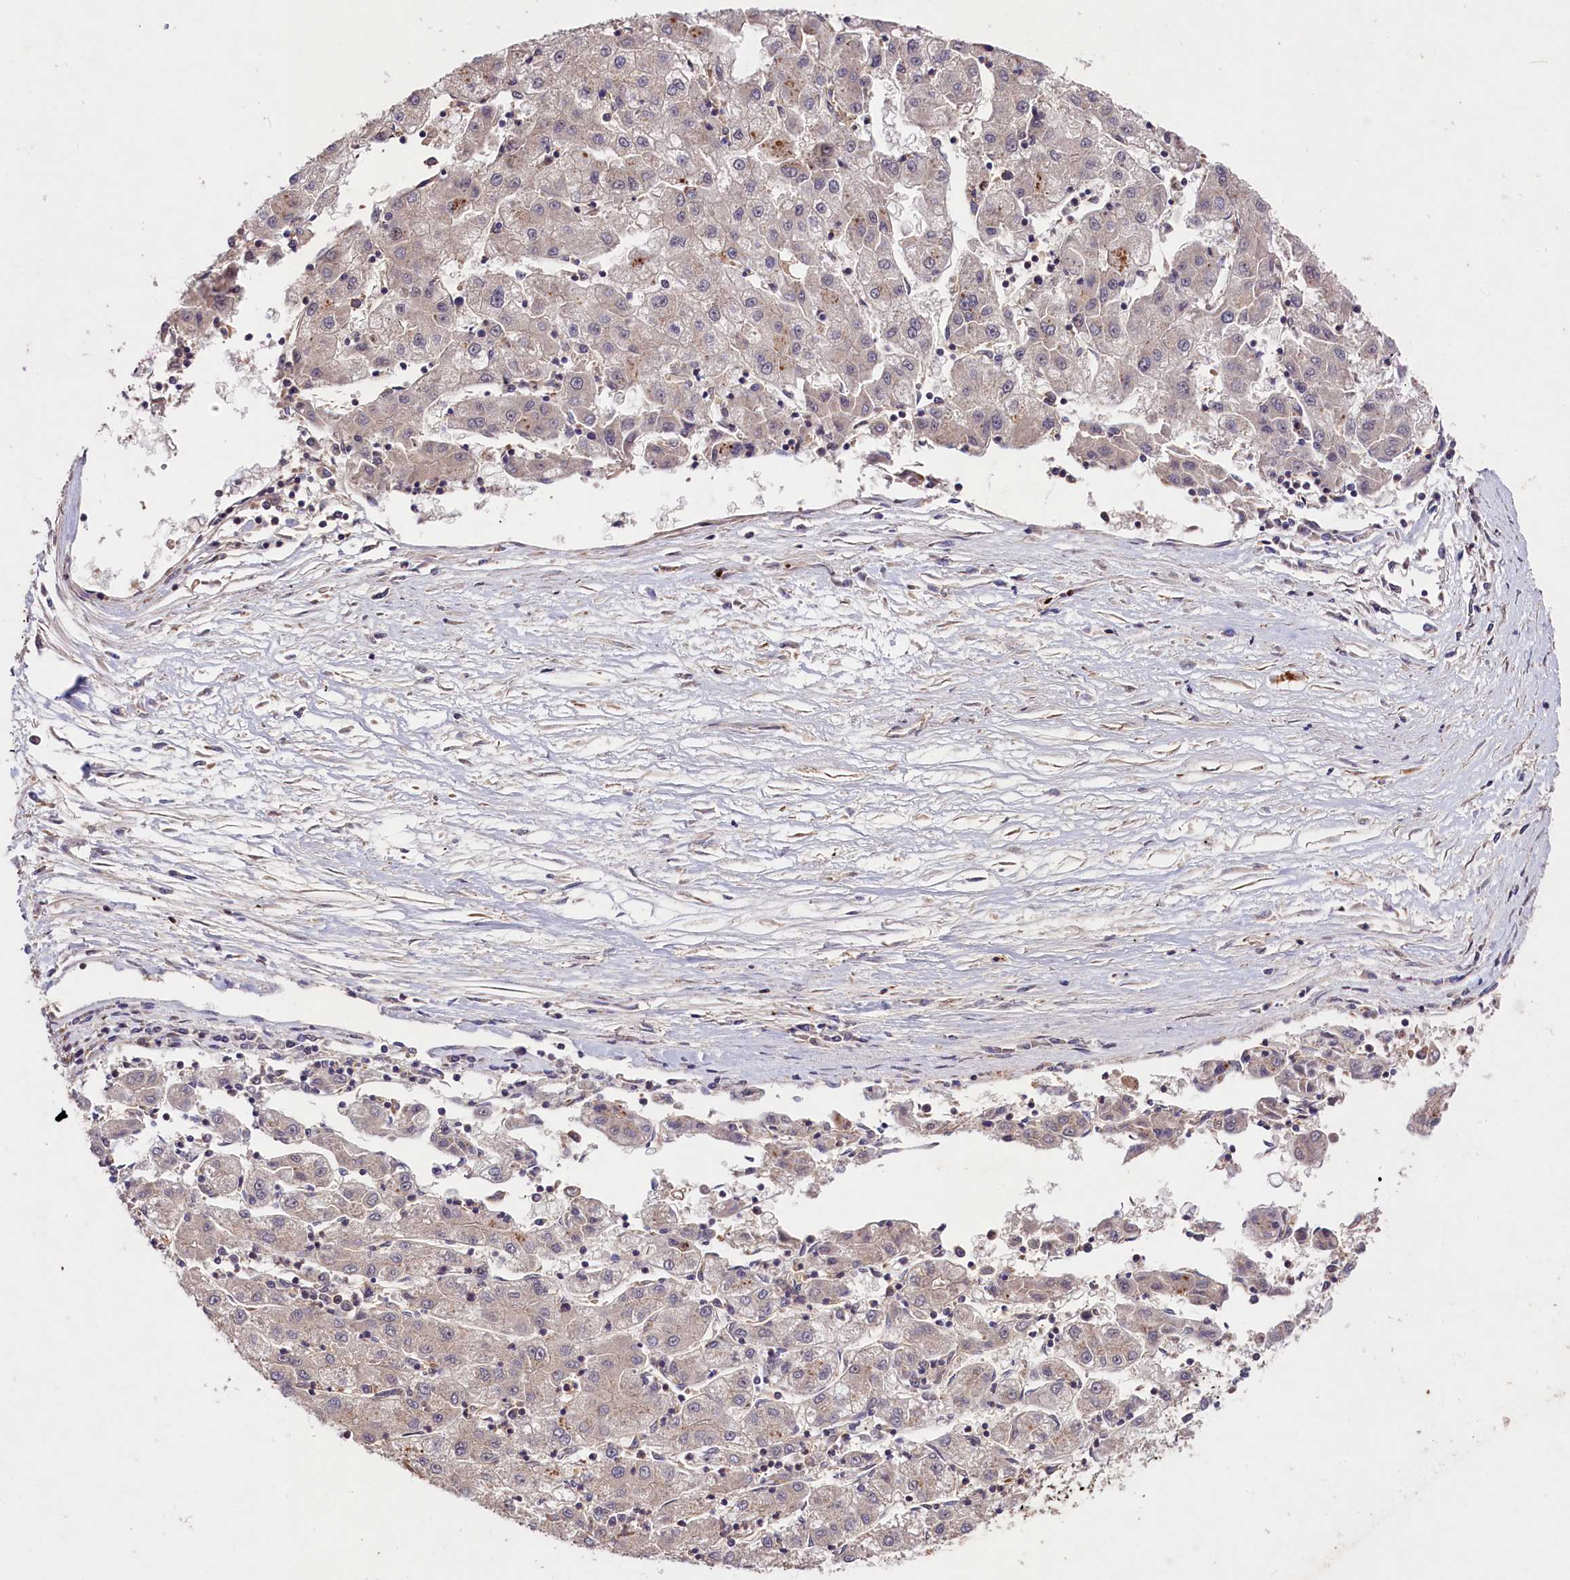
{"staining": {"intensity": "negative", "quantity": "none", "location": "none"}, "tissue": "liver cancer", "cell_type": "Tumor cells", "image_type": "cancer", "snomed": [{"axis": "morphology", "description": "Carcinoma, Hepatocellular, NOS"}, {"axis": "topography", "description": "Liver"}], "caption": "A photomicrograph of human liver hepatocellular carcinoma is negative for staining in tumor cells.", "gene": "CACNA1H", "patient": {"sex": "male", "age": 72}}